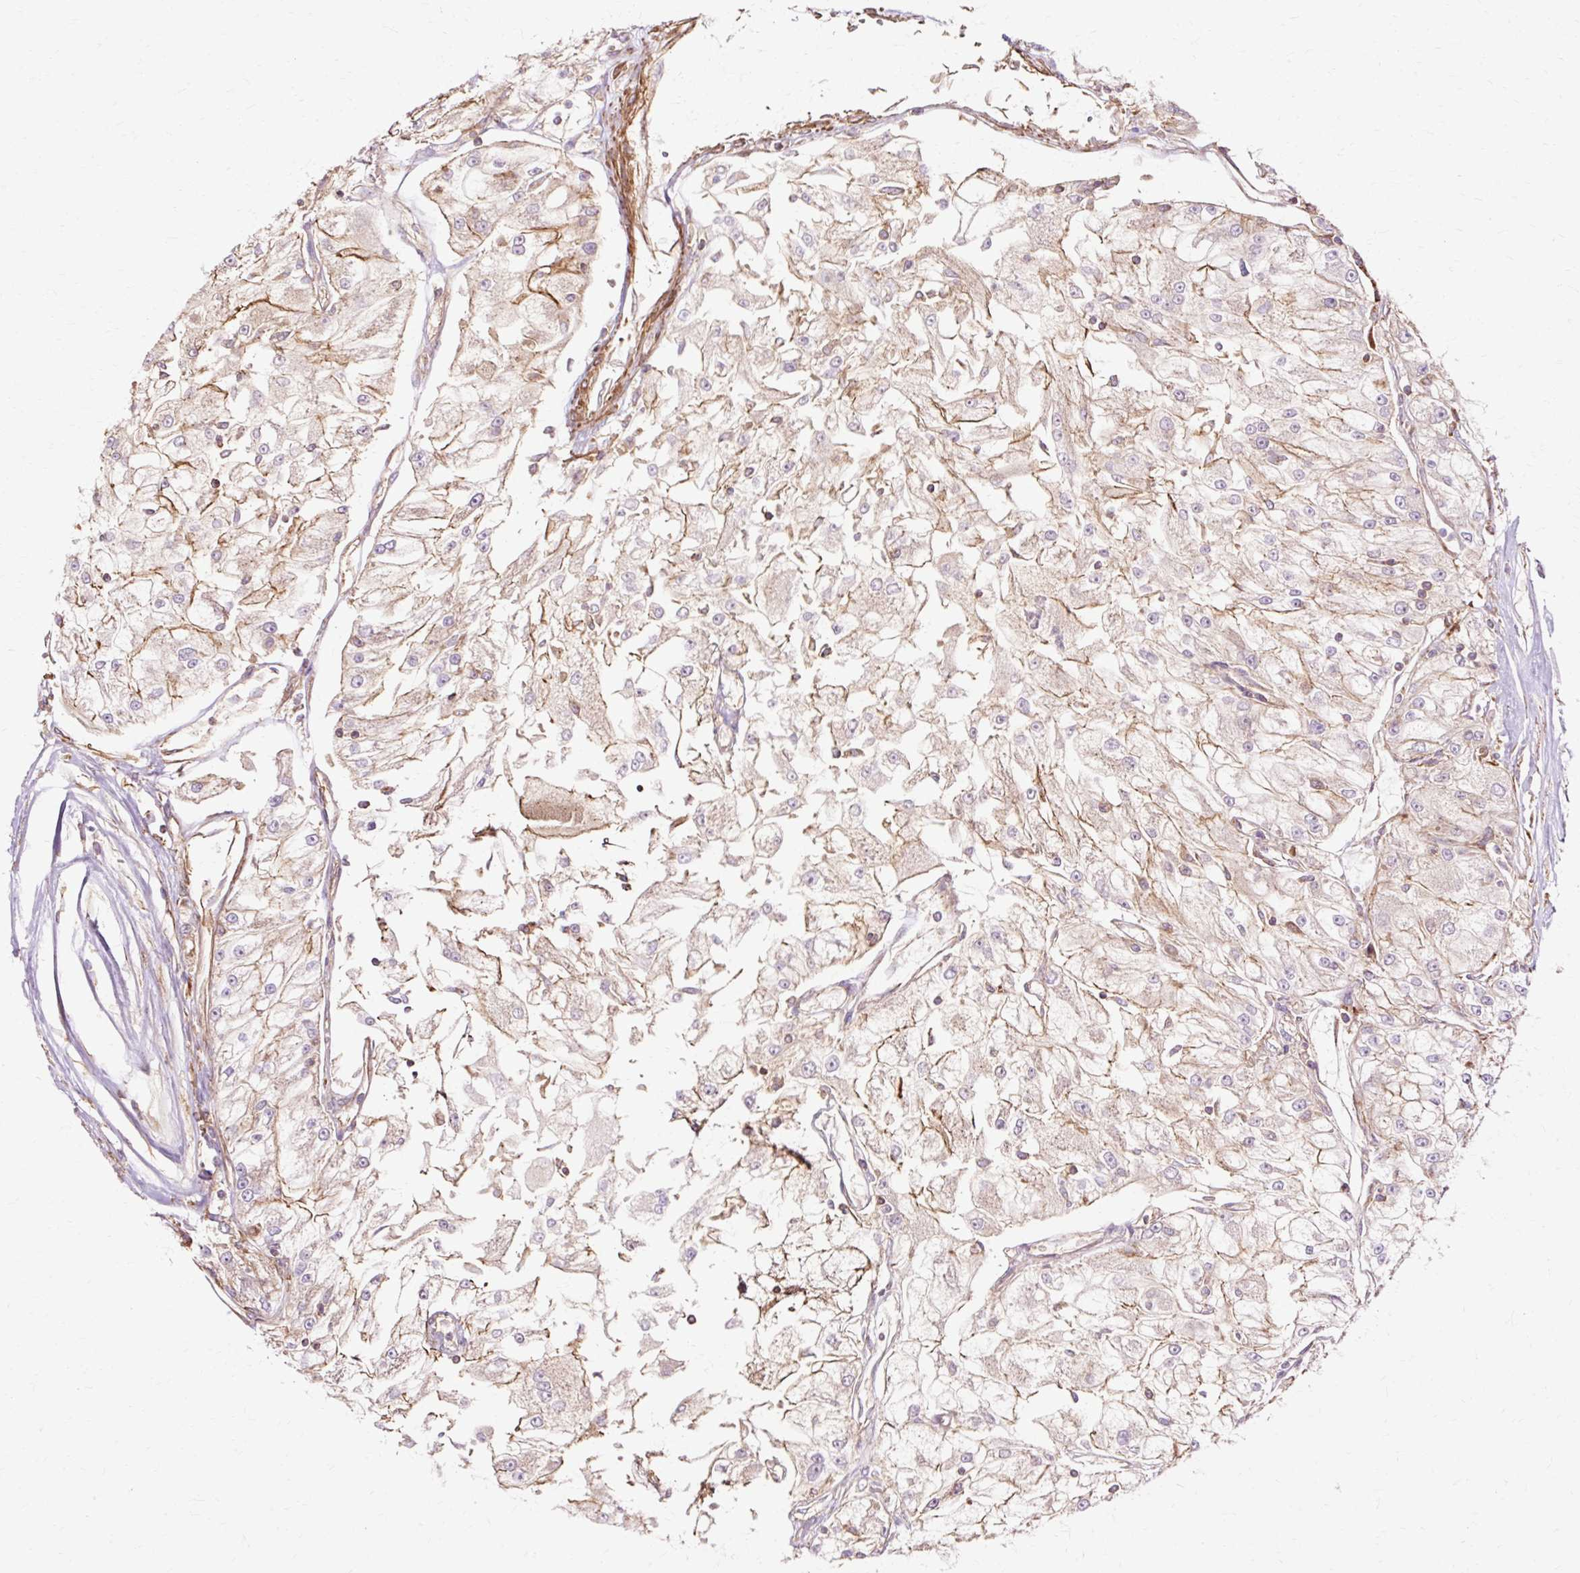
{"staining": {"intensity": "negative", "quantity": "none", "location": "none"}, "tissue": "renal cancer", "cell_type": "Tumor cells", "image_type": "cancer", "snomed": [{"axis": "morphology", "description": "Adenocarcinoma, NOS"}, {"axis": "topography", "description": "Kidney"}], "caption": "Human renal cancer (adenocarcinoma) stained for a protein using immunohistochemistry (IHC) reveals no staining in tumor cells.", "gene": "TBC1D2B", "patient": {"sex": "female", "age": 72}}